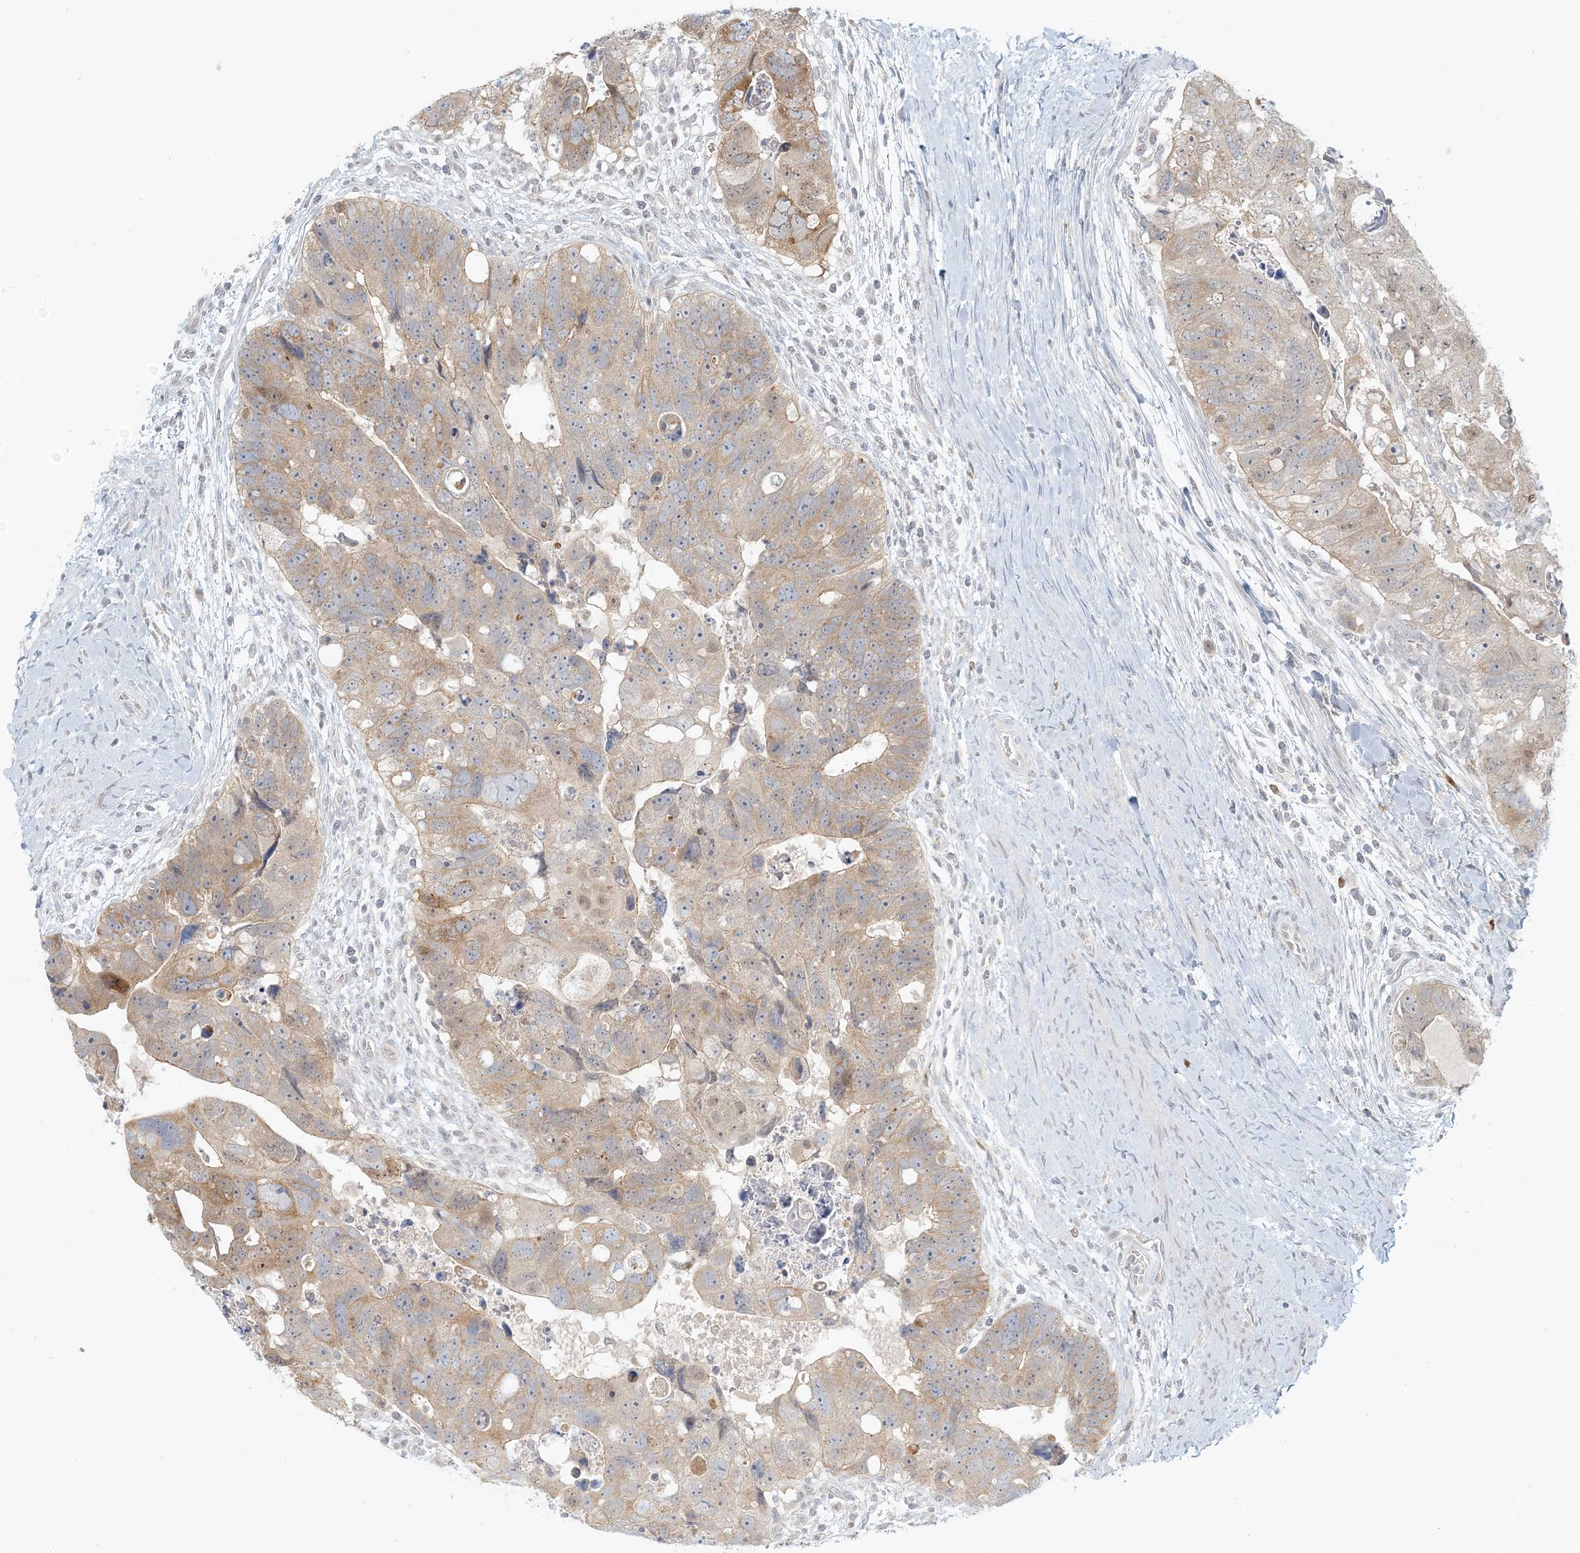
{"staining": {"intensity": "moderate", "quantity": ">75%", "location": "cytoplasmic/membranous"}, "tissue": "colorectal cancer", "cell_type": "Tumor cells", "image_type": "cancer", "snomed": [{"axis": "morphology", "description": "Adenocarcinoma, NOS"}, {"axis": "topography", "description": "Rectum"}], "caption": "Colorectal cancer stained with a protein marker shows moderate staining in tumor cells.", "gene": "OBI1", "patient": {"sex": "male", "age": 59}}